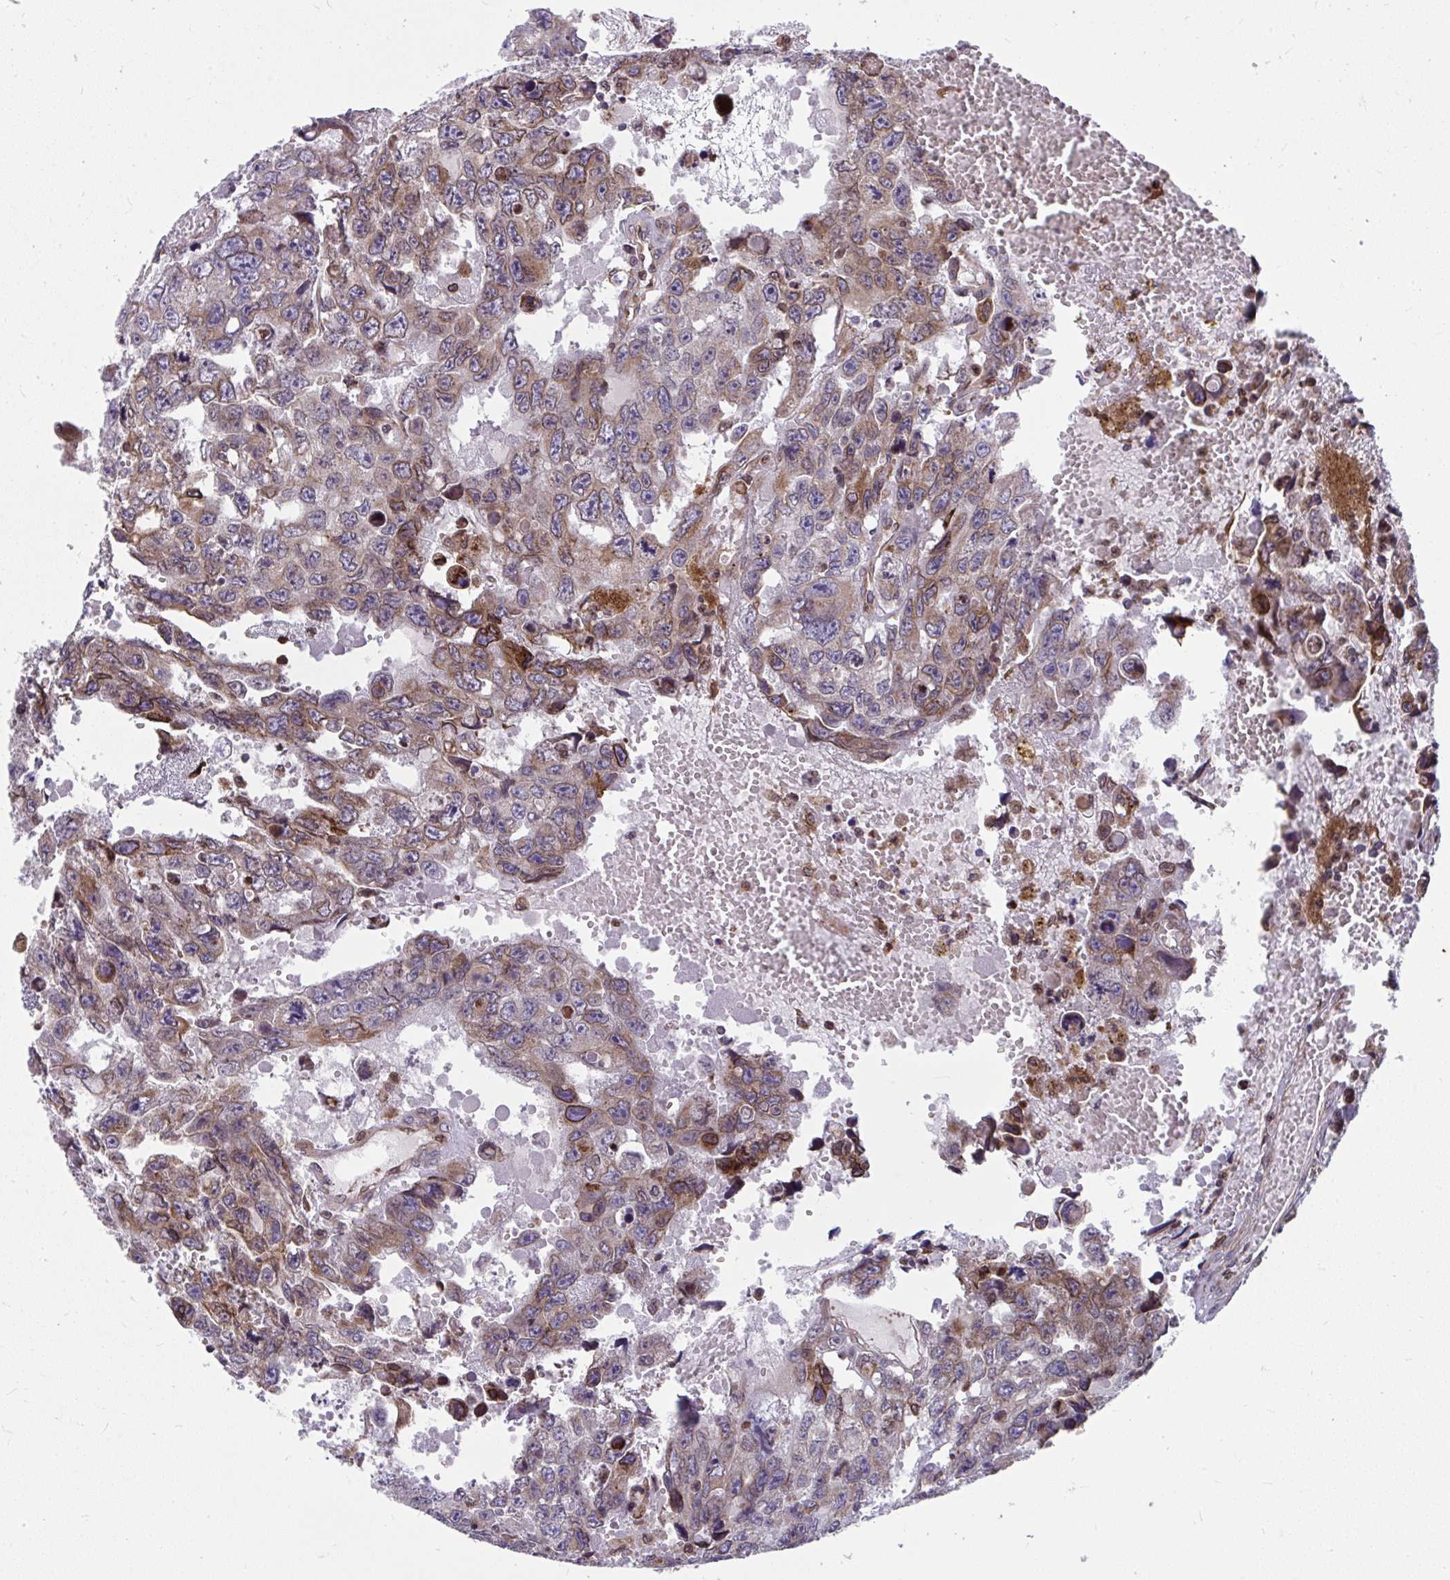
{"staining": {"intensity": "weak", "quantity": "<25%", "location": "cytoplasmic/membranous"}, "tissue": "testis cancer", "cell_type": "Tumor cells", "image_type": "cancer", "snomed": [{"axis": "morphology", "description": "Seminoma, NOS"}, {"axis": "topography", "description": "Testis"}], "caption": "This histopathology image is of testis cancer (seminoma) stained with IHC to label a protein in brown with the nuclei are counter-stained blue. There is no positivity in tumor cells.", "gene": "STIM2", "patient": {"sex": "male", "age": 26}}